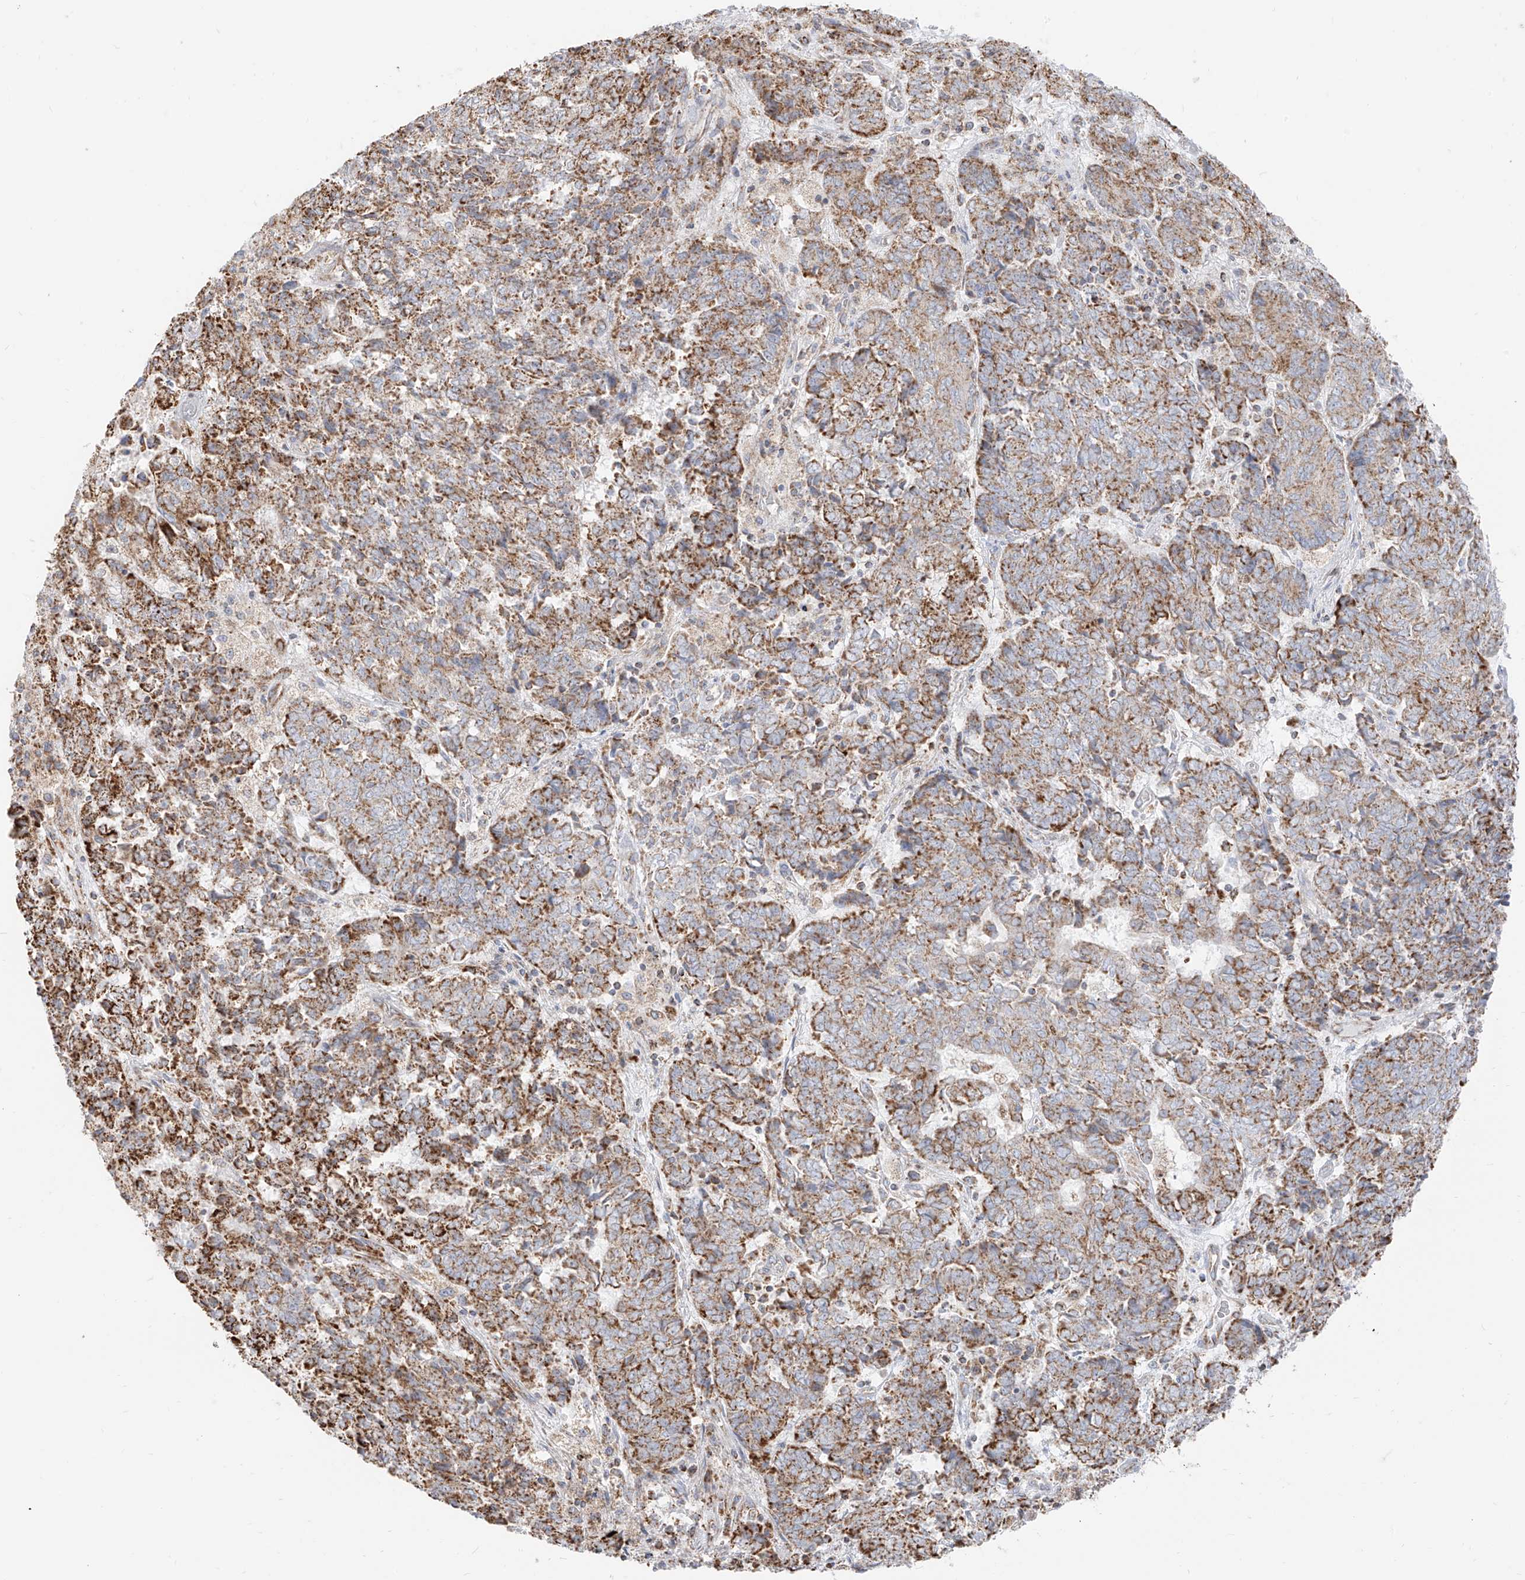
{"staining": {"intensity": "moderate", "quantity": ">75%", "location": "cytoplasmic/membranous"}, "tissue": "endometrial cancer", "cell_type": "Tumor cells", "image_type": "cancer", "snomed": [{"axis": "morphology", "description": "Adenocarcinoma, NOS"}, {"axis": "topography", "description": "Endometrium"}], "caption": "Endometrial cancer stained with DAB immunohistochemistry (IHC) displays medium levels of moderate cytoplasmic/membranous positivity in approximately >75% of tumor cells.", "gene": "ETHE1", "patient": {"sex": "female", "age": 80}}